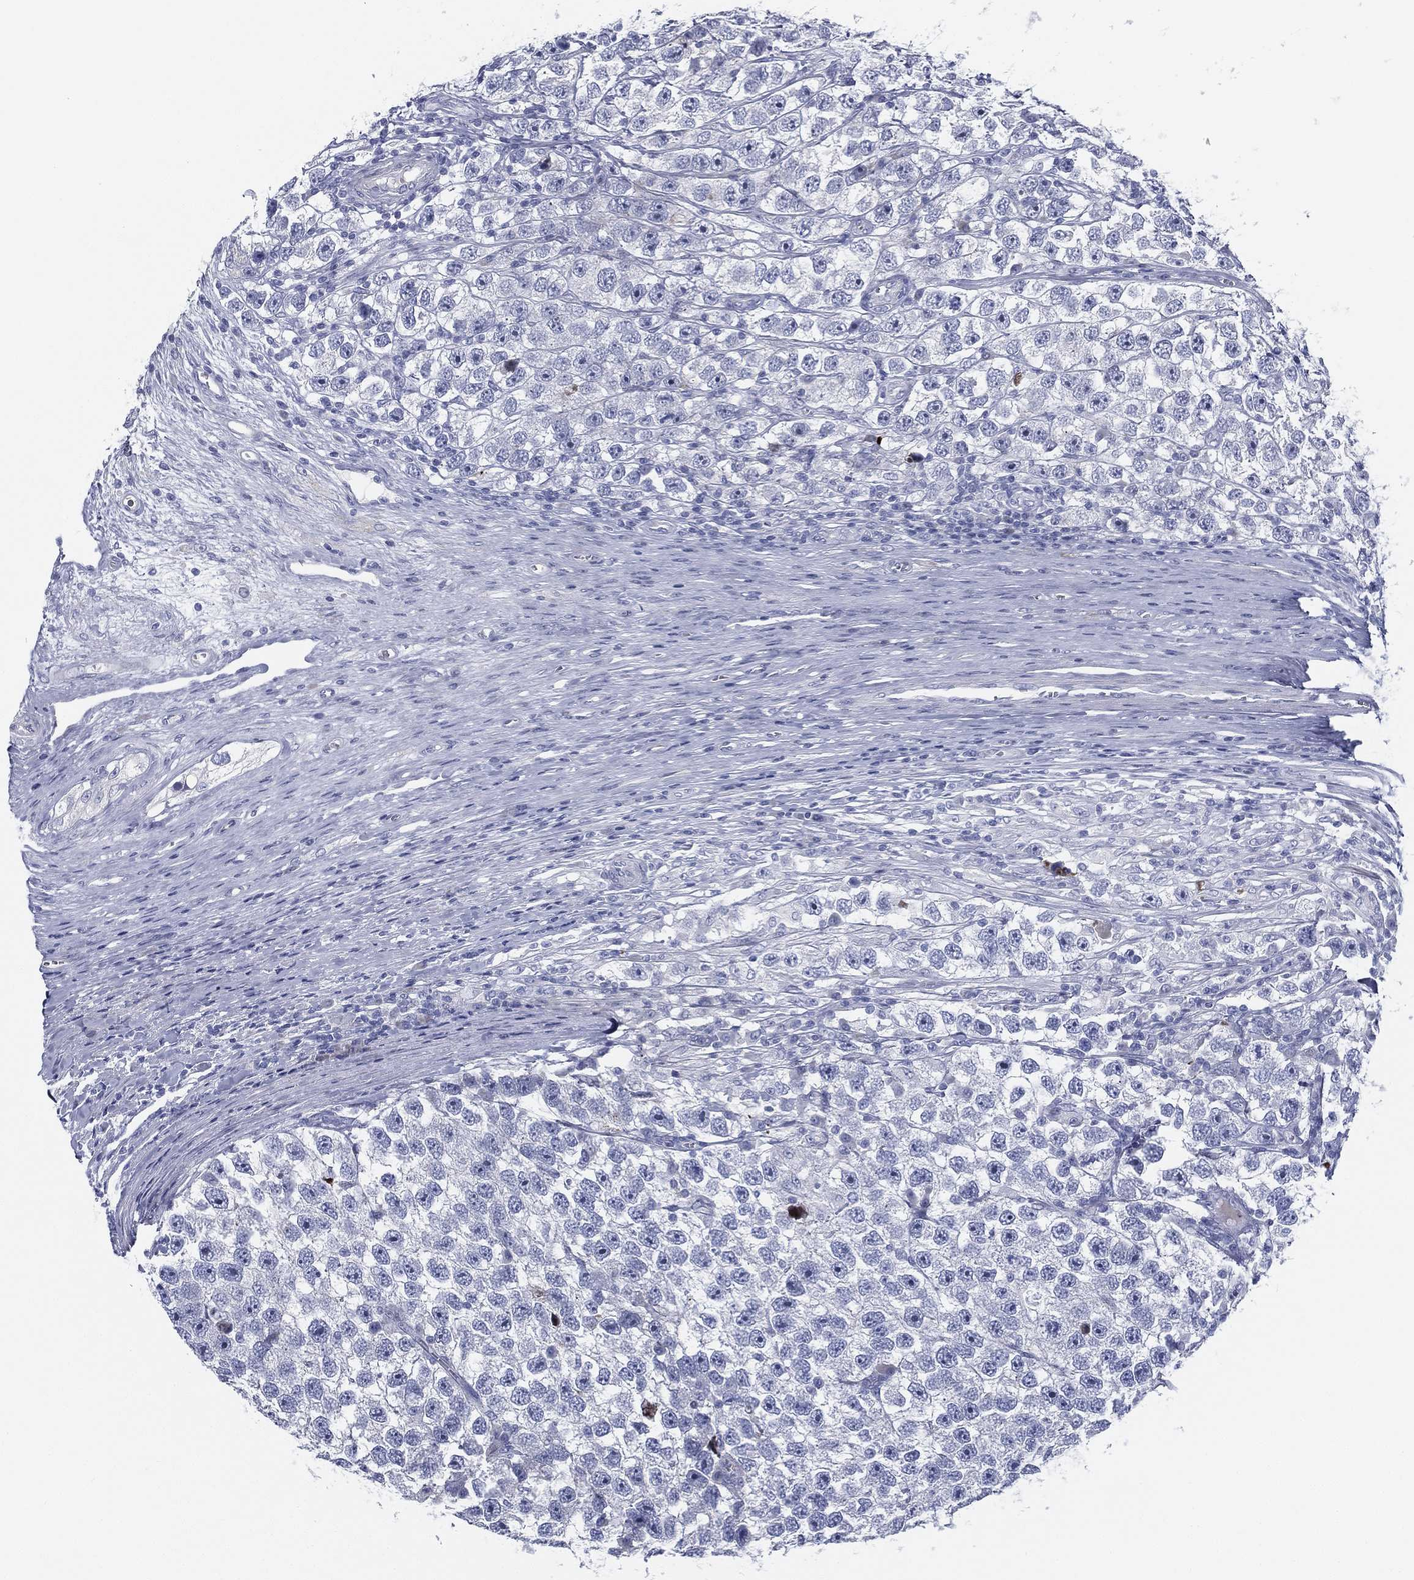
{"staining": {"intensity": "negative", "quantity": "none", "location": "none"}, "tissue": "testis cancer", "cell_type": "Tumor cells", "image_type": "cancer", "snomed": [{"axis": "morphology", "description": "Seminoma, NOS"}, {"axis": "topography", "description": "Testis"}], "caption": "IHC of seminoma (testis) shows no staining in tumor cells.", "gene": "SPPL2C", "patient": {"sex": "male", "age": 26}}